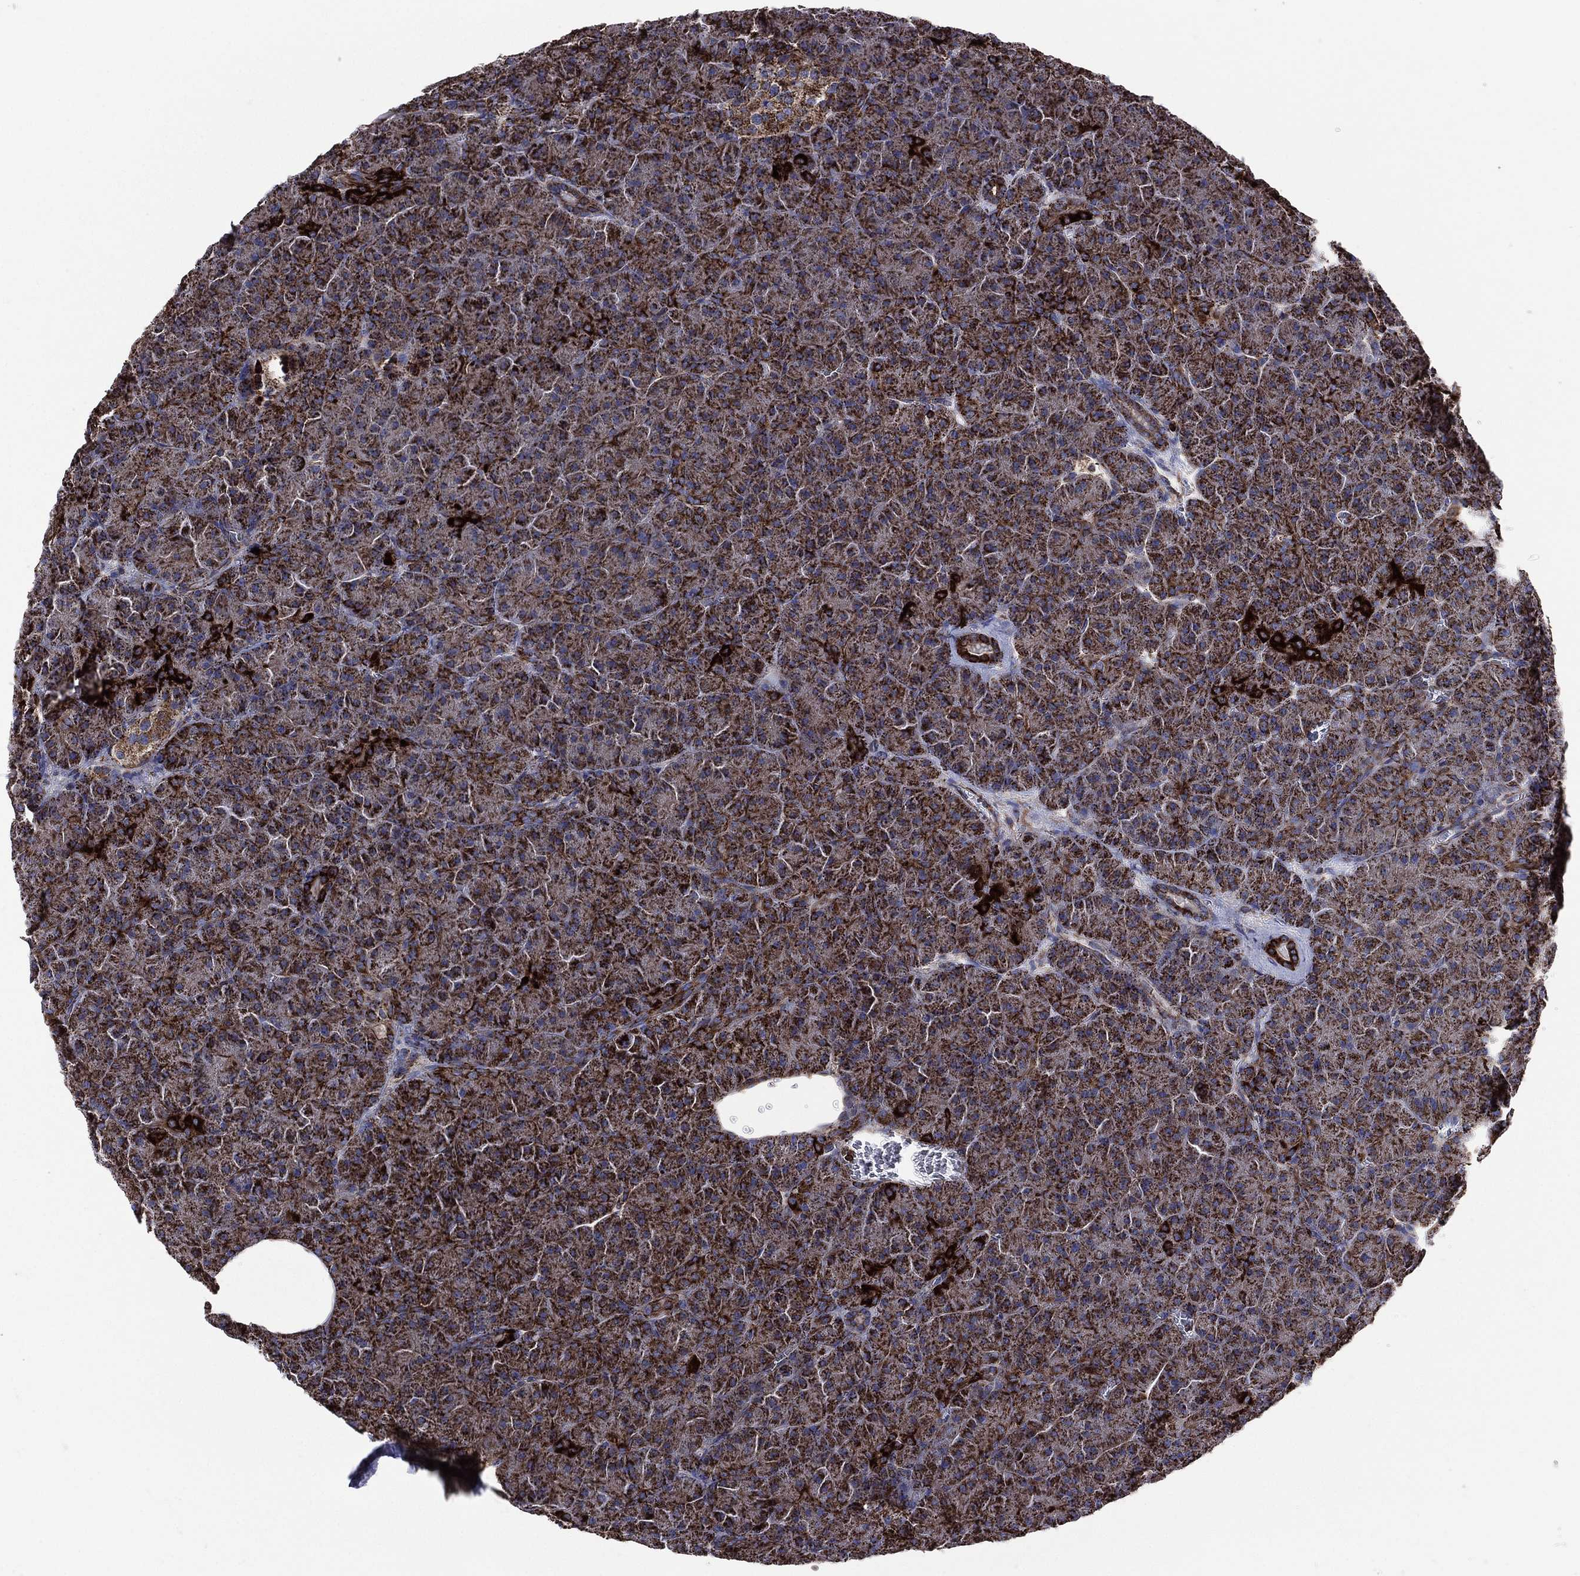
{"staining": {"intensity": "strong", "quantity": ">75%", "location": "cytoplasmic/membranous"}, "tissue": "pancreas", "cell_type": "Exocrine glandular cells", "image_type": "normal", "snomed": [{"axis": "morphology", "description": "Normal tissue, NOS"}, {"axis": "topography", "description": "Pancreas"}], "caption": "Strong cytoplasmic/membranous protein expression is present in about >75% of exocrine glandular cells in pancreas.", "gene": "ANKRD37", "patient": {"sex": "male", "age": 61}}